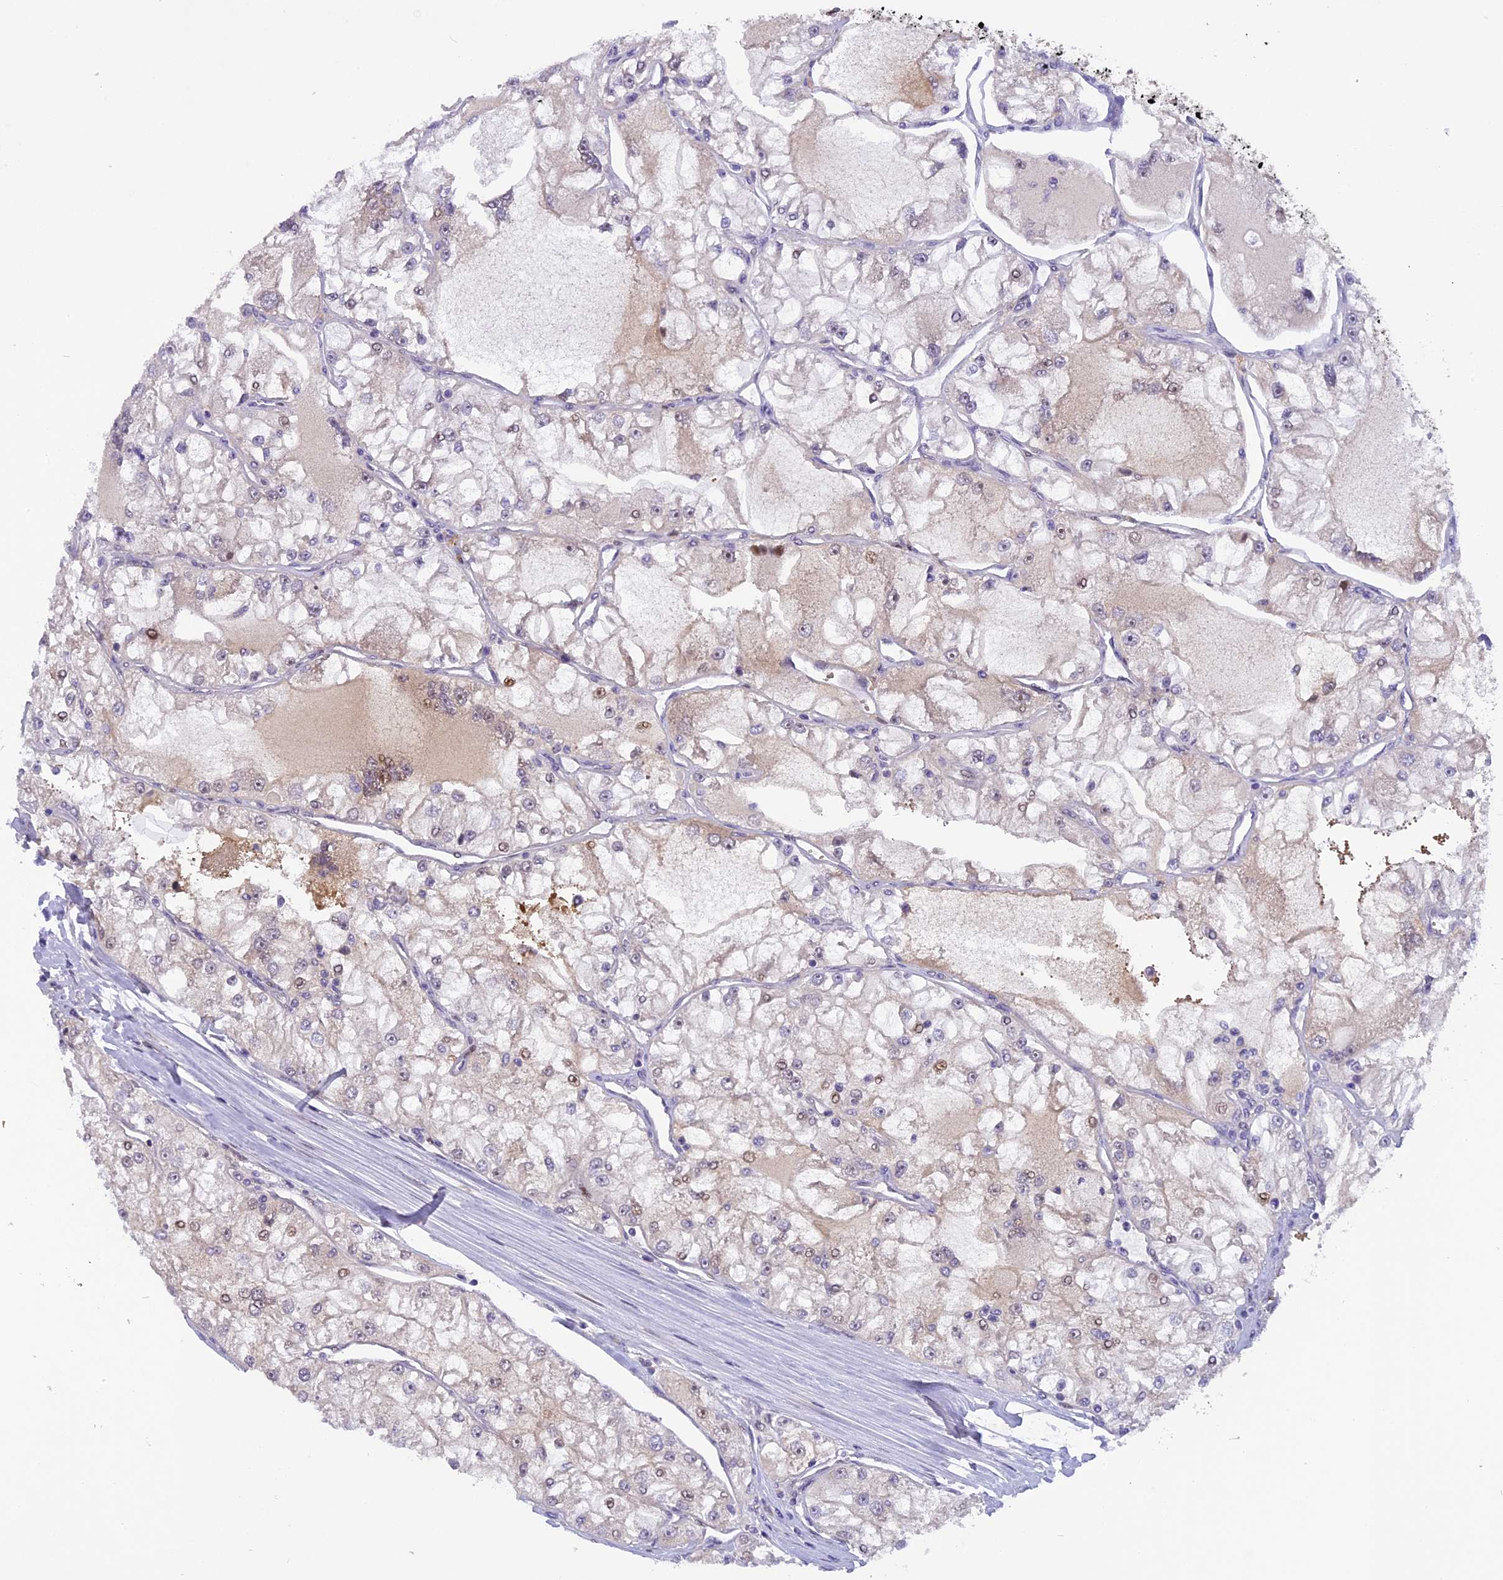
{"staining": {"intensity": "negative", "quantity": "none", "location": "none"}, "tissue": "renal cancer", "cell_type": "Tumor cells", "image_type": "cancer", "snomed": [{"axis": "morphology", "description": "Adenocarcinoma, NOS"}, {"axis": "topography", "description": "Kidney"}], "caption": "A high-resolution micrograph shows IHC staining of adenocarcinoma (renal), which exhibits no significant expression in tumor cells.", "gene": "RABGGTA", "patient": {"sex": "female", "age": 72}}